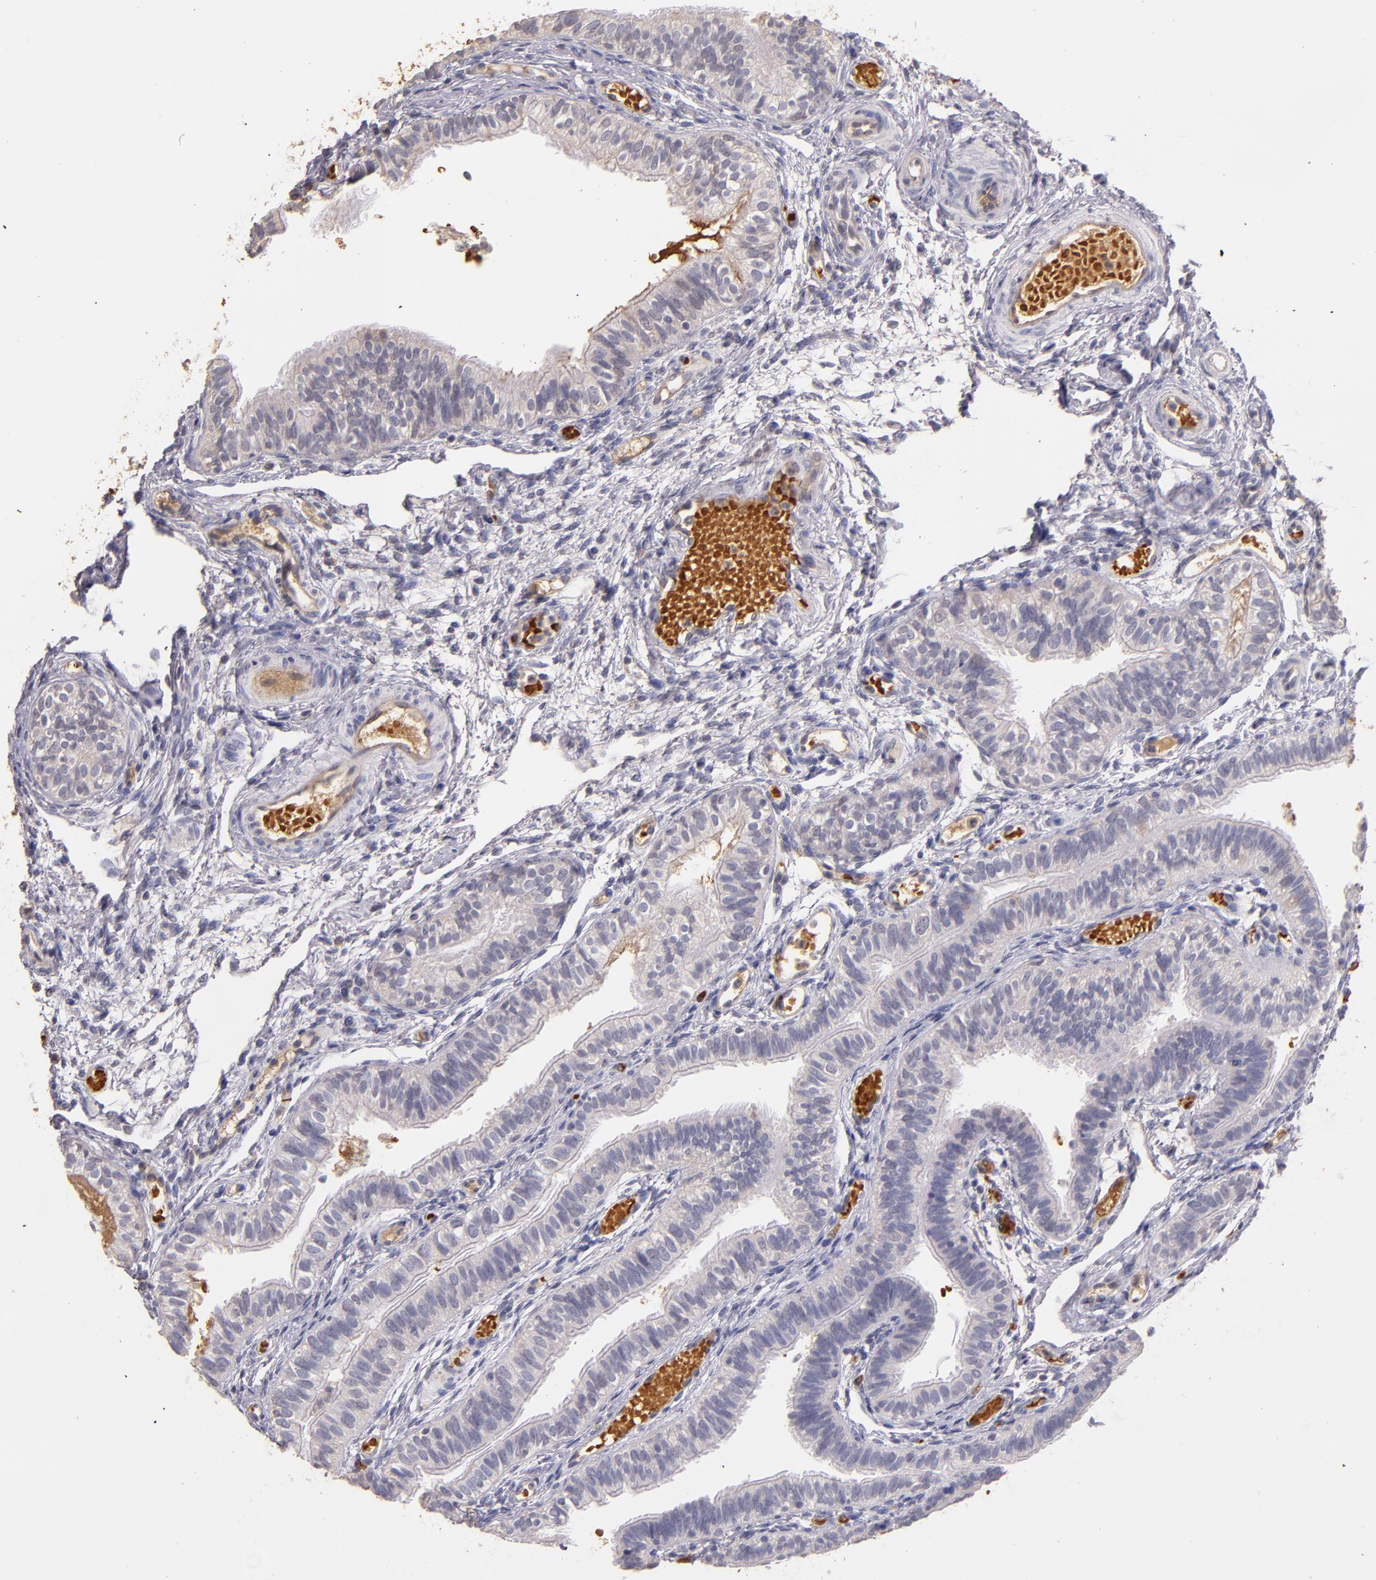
{"staining": {"intensity": "negative", "quantity": "none", "location": "none"}, "tissue": "fallopian tube", "cell_type": "Glandular cells", "image_type": "normal", "snomed": [{"axis": "morphology", "description": "Normal tissue, NOS"}, {"axis": "morphology", "description": "Dermoid, NOS"}, {"axis": "topography", "description": "Fallopian tube"}], "caption": "Immunohistochemistry (IHC) histopathology image of benign fallopian tube: fallopian tube stained with DAB exhibits no significant protein staining in glandular cells.", "gene": "SERPINC1", "patient": {"sex": "female", "age": 33}}